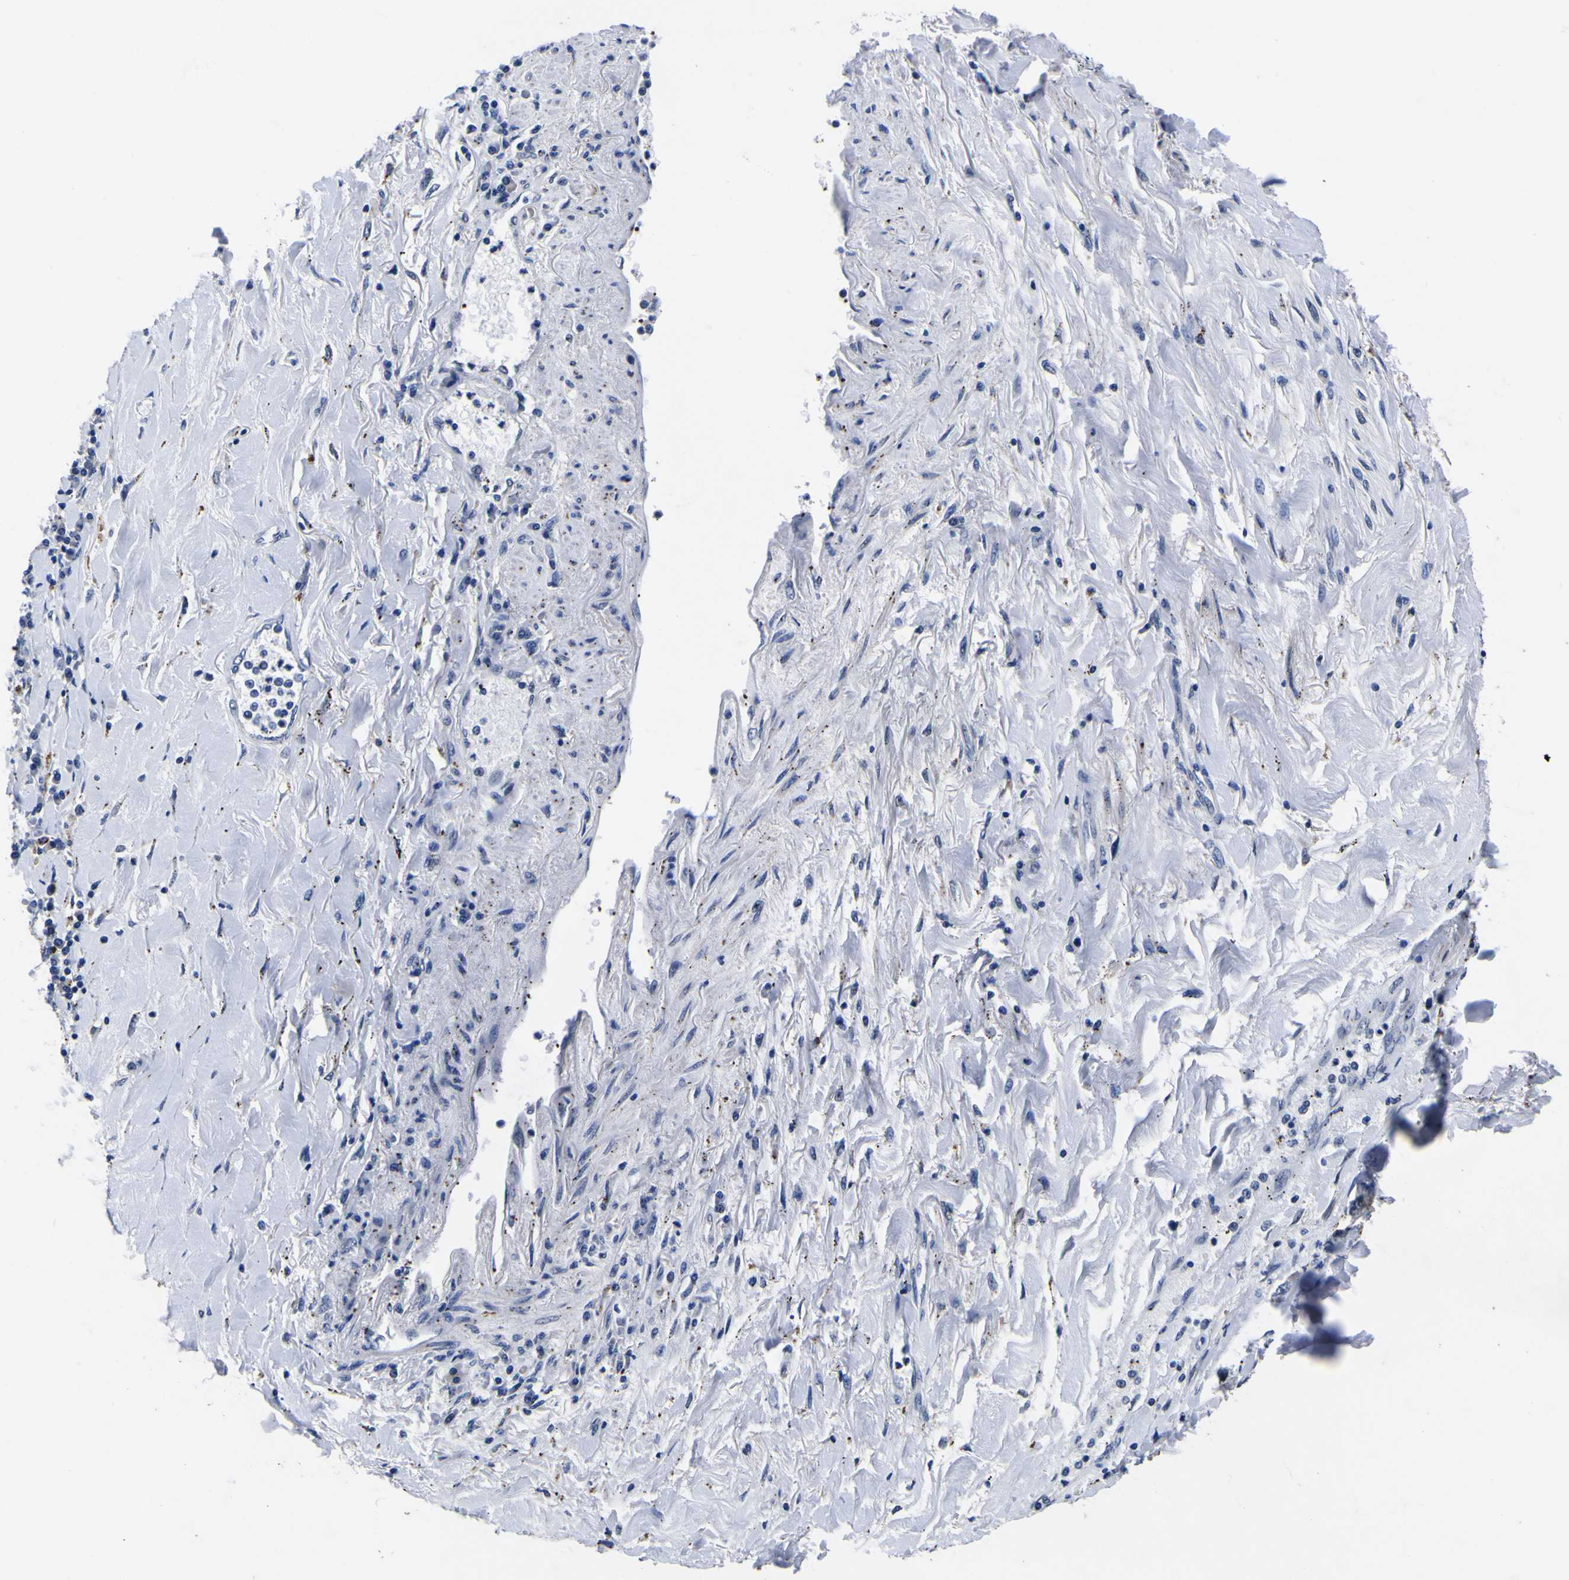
{"staining": {"intensity": "negative", "quantity": "none", "location": "none"}, "tissue": "lung cancer", "cell_type": "Tumor cells", "image_type": "cancer", "snomed": [{"axis": "morphology", "description": "Adenocarcinoma, NOS"}, {"axis": "topography", "description": "Lung"}], "caption": "High power microscopy micrograph of an immunohistochemistry (IHC) histopathology image of lung cancer, revealing no significant positivity in tumor cells. (DAB IHC with hematoxylin counter stain).", "gene": "IGFLR1", "patient": {"sex": "male", "age": 49}}